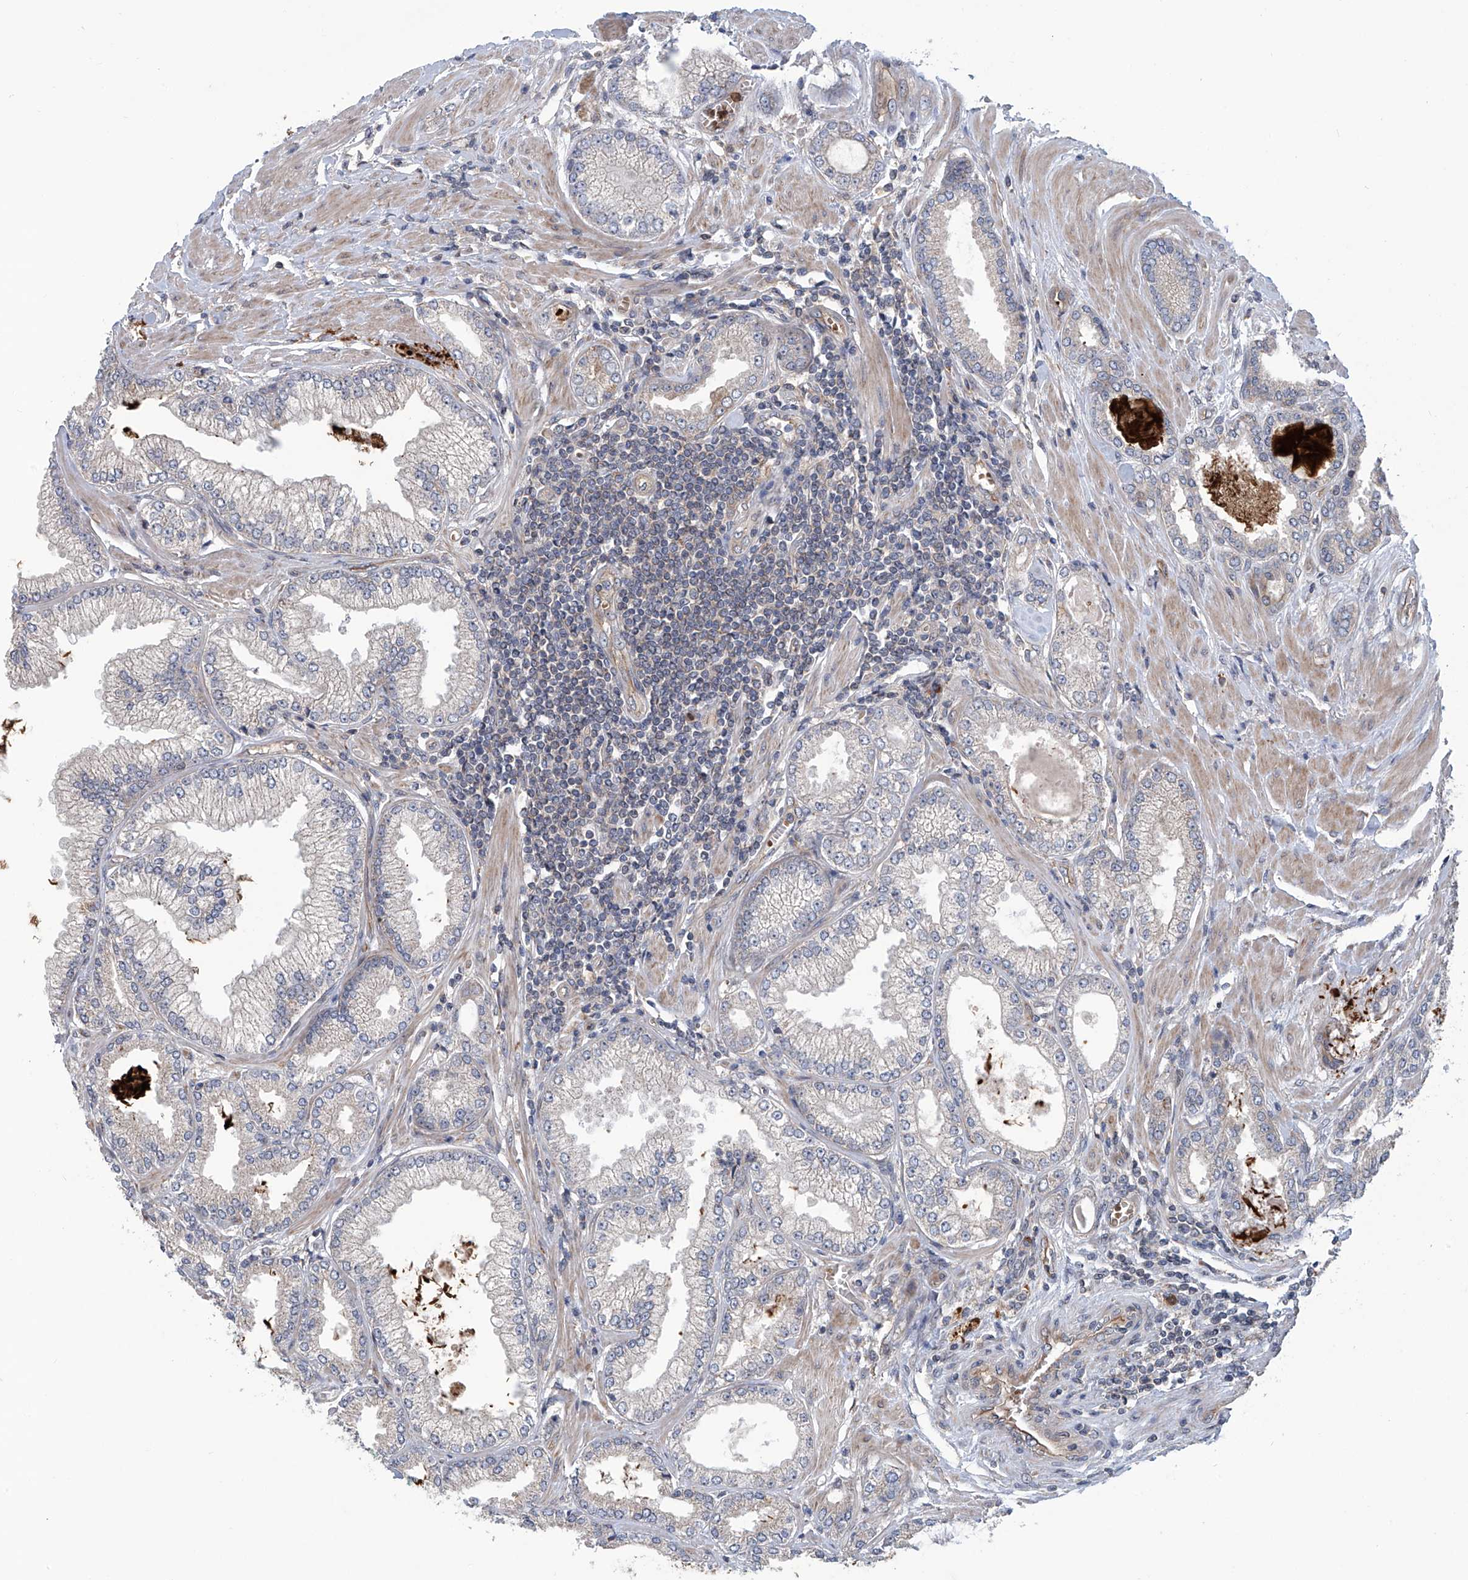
{"staining": {"intensity": "weak", "quantity": "<25%", "location": "cytoplasmic/membranous"}, "tissue": "prostate cancer", "cell_type": "Tumor cells", "image_type": "cancer", "snomed": [{"axis": "morphology", "description": "Adenocarcinoma, Low grade"}, {"axis": "topography", "description": "Prostate"}], "caption": "DAB (3,3'-diaminobenzidine) immunohistochemical staining of prostate cancer (adenocarcinoma (low-grade)) demonstrates no significant positivity in tumor cells. (Immunohistochemistry (ihc), brightfield microscopy, high magnification).", "gene": "EIF2D", "patient": {"sex": "male", "age": 62}}